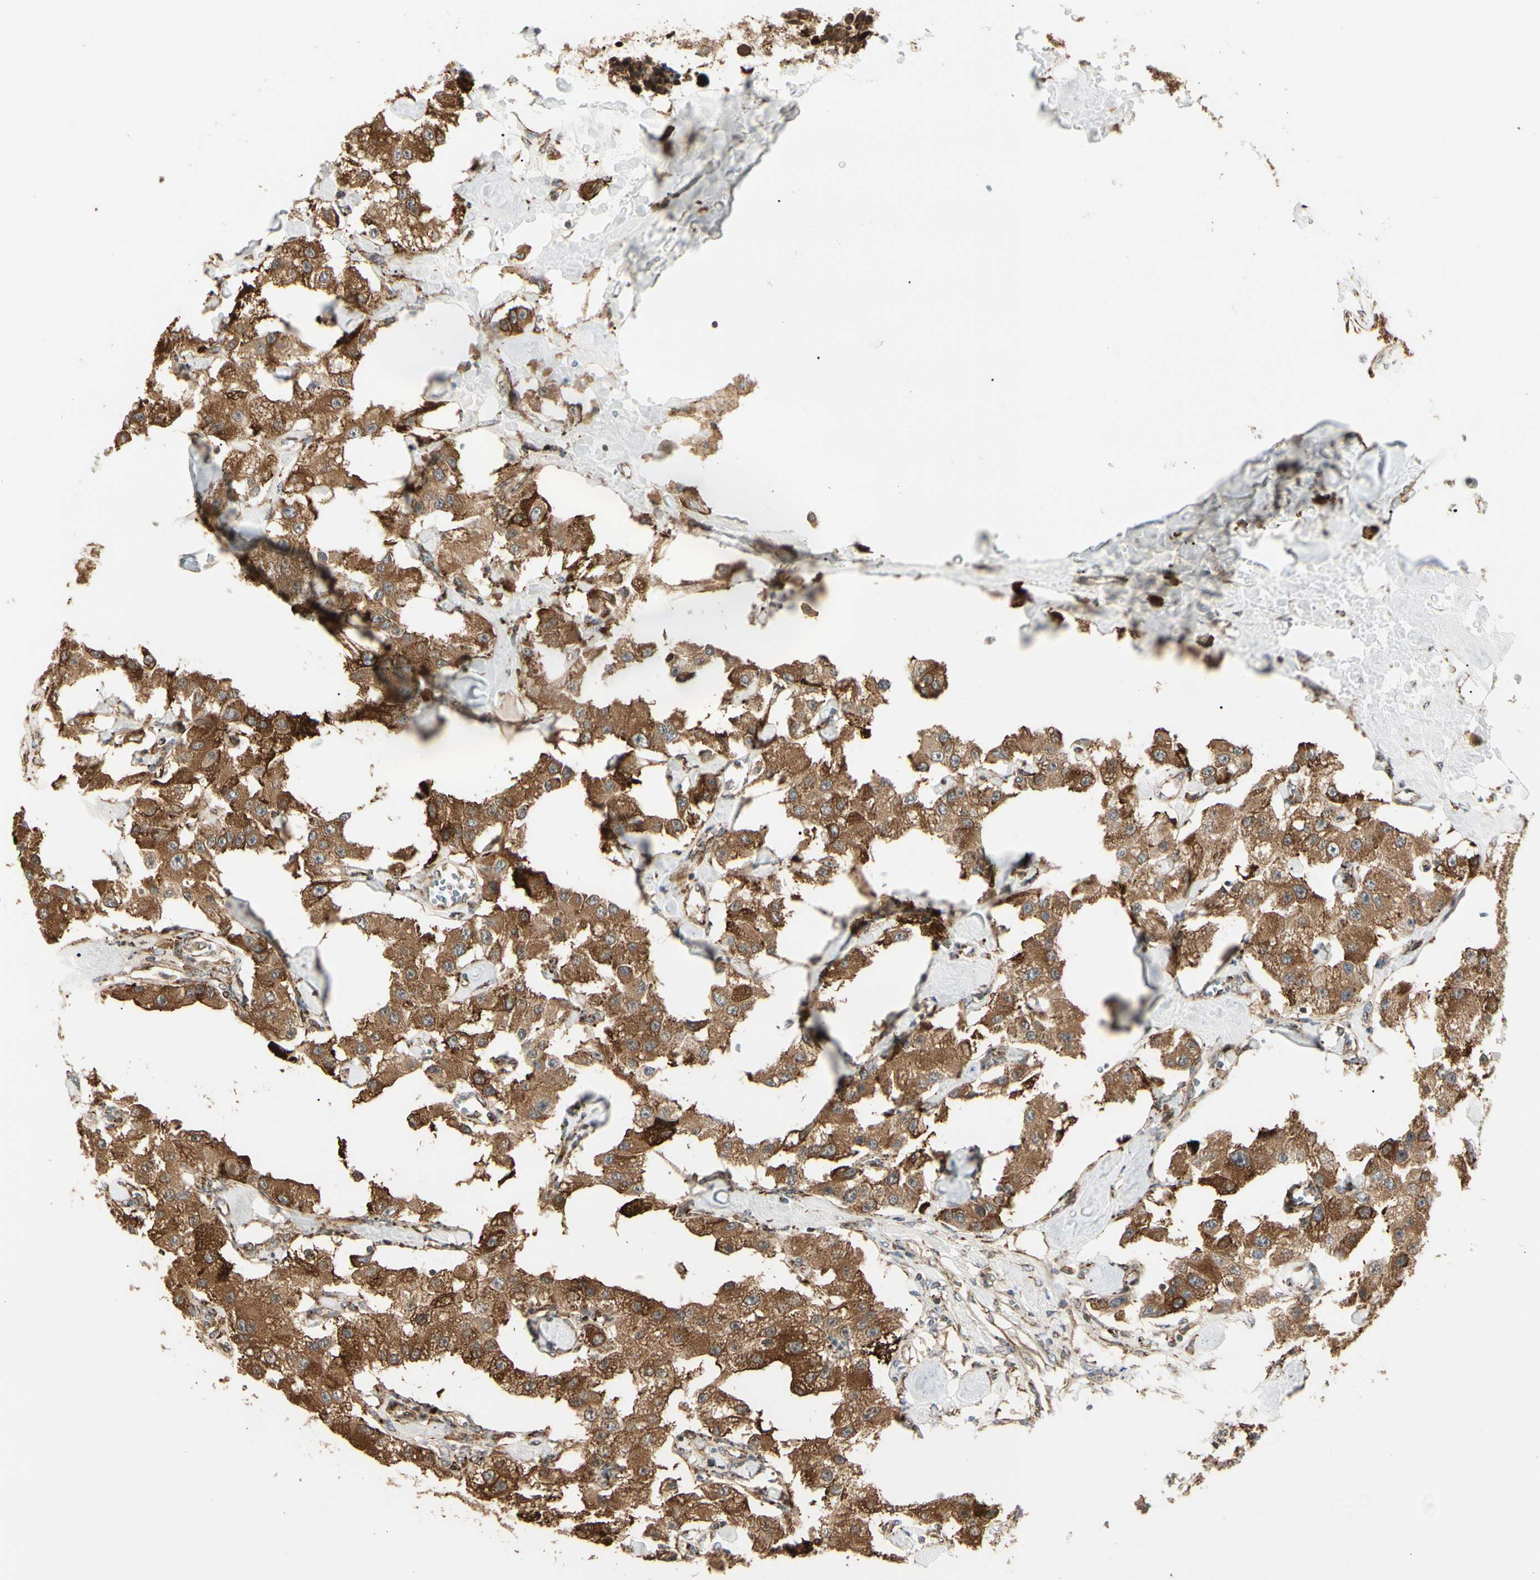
{"staining": {"intensity": "strong", "quantity": ">75%", "location": "cytoplasmic/membranous"}, "tissue": "carcinoid", "cell_type": "Tumor cells", "image_type": "cancer", "snomed": [{"axis": "morphology", "description": "Carcinoid, malignant, NOS"}, {"axis": "topography", "description": "Pancreas"}], "caption": "Carcinoid stained for a protein (brown) reveals strong cytoplasmic/membranous positive positivity in about >75% of tumor cells.", "gene": "HSP90B1", "patient": {"sex": "male", "age": 41}}